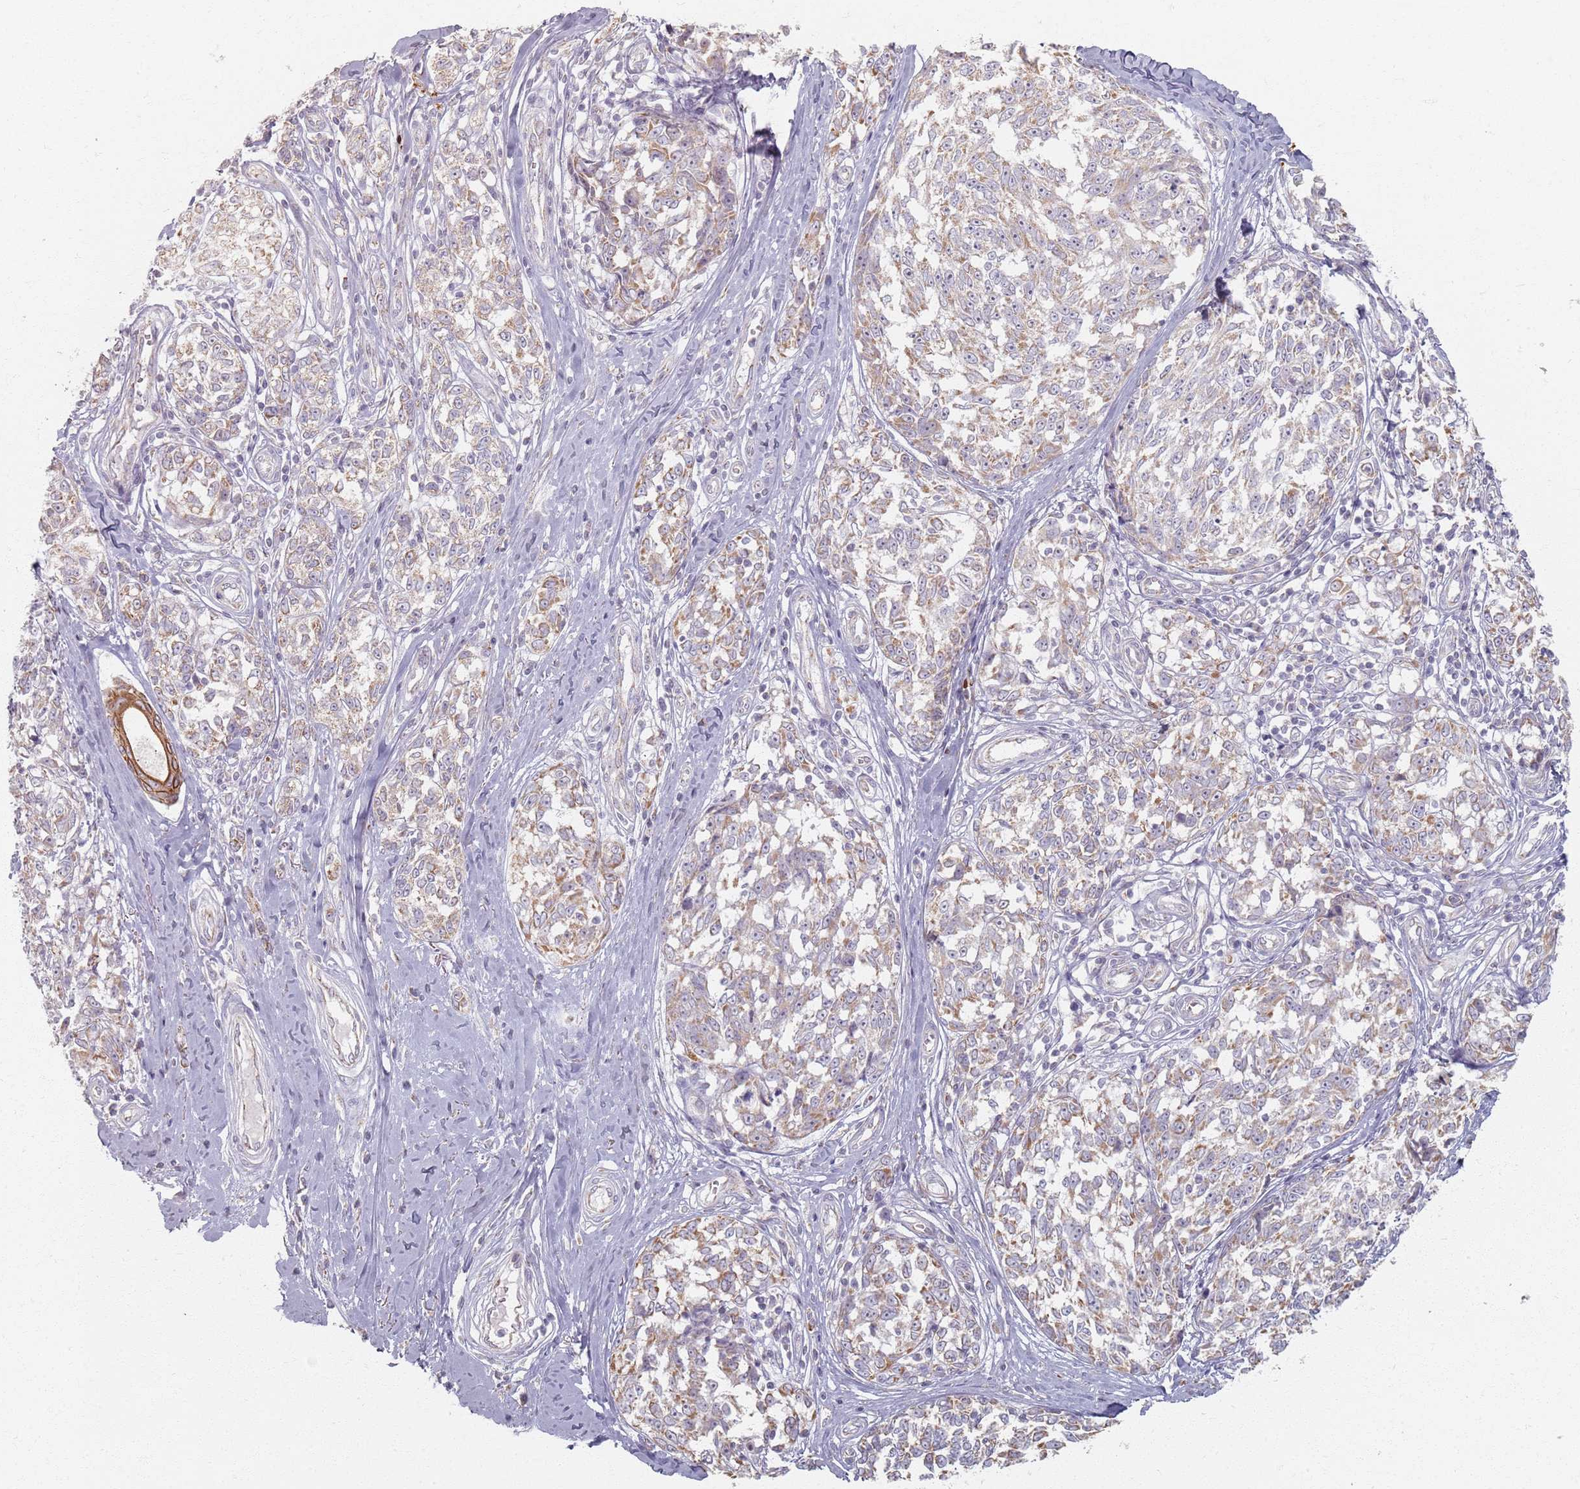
{"staining": {"intensity": "weak", "quantity": "25%-75%", "location": "cytoplasmic/membranous"}, "tissue": "melanoma", "cell_type": "Tumor cells", "image_type": "cancer", "snomed": [{"axis": "morphology", "description": "Normal tissue, NOS"}, {"axis": "morphology", "description": "Malignant melanoma, NOS"}, {"axis": "topography", "description": "Skin"}], "caption": "Human melanoma stained for a protein (brown) shows weak cytoplasmic/membranous positive expression in about 25%-75% of tumor cells.", "gene": "PKD2L2", "patient": {"sex": "female", "age": 64}}